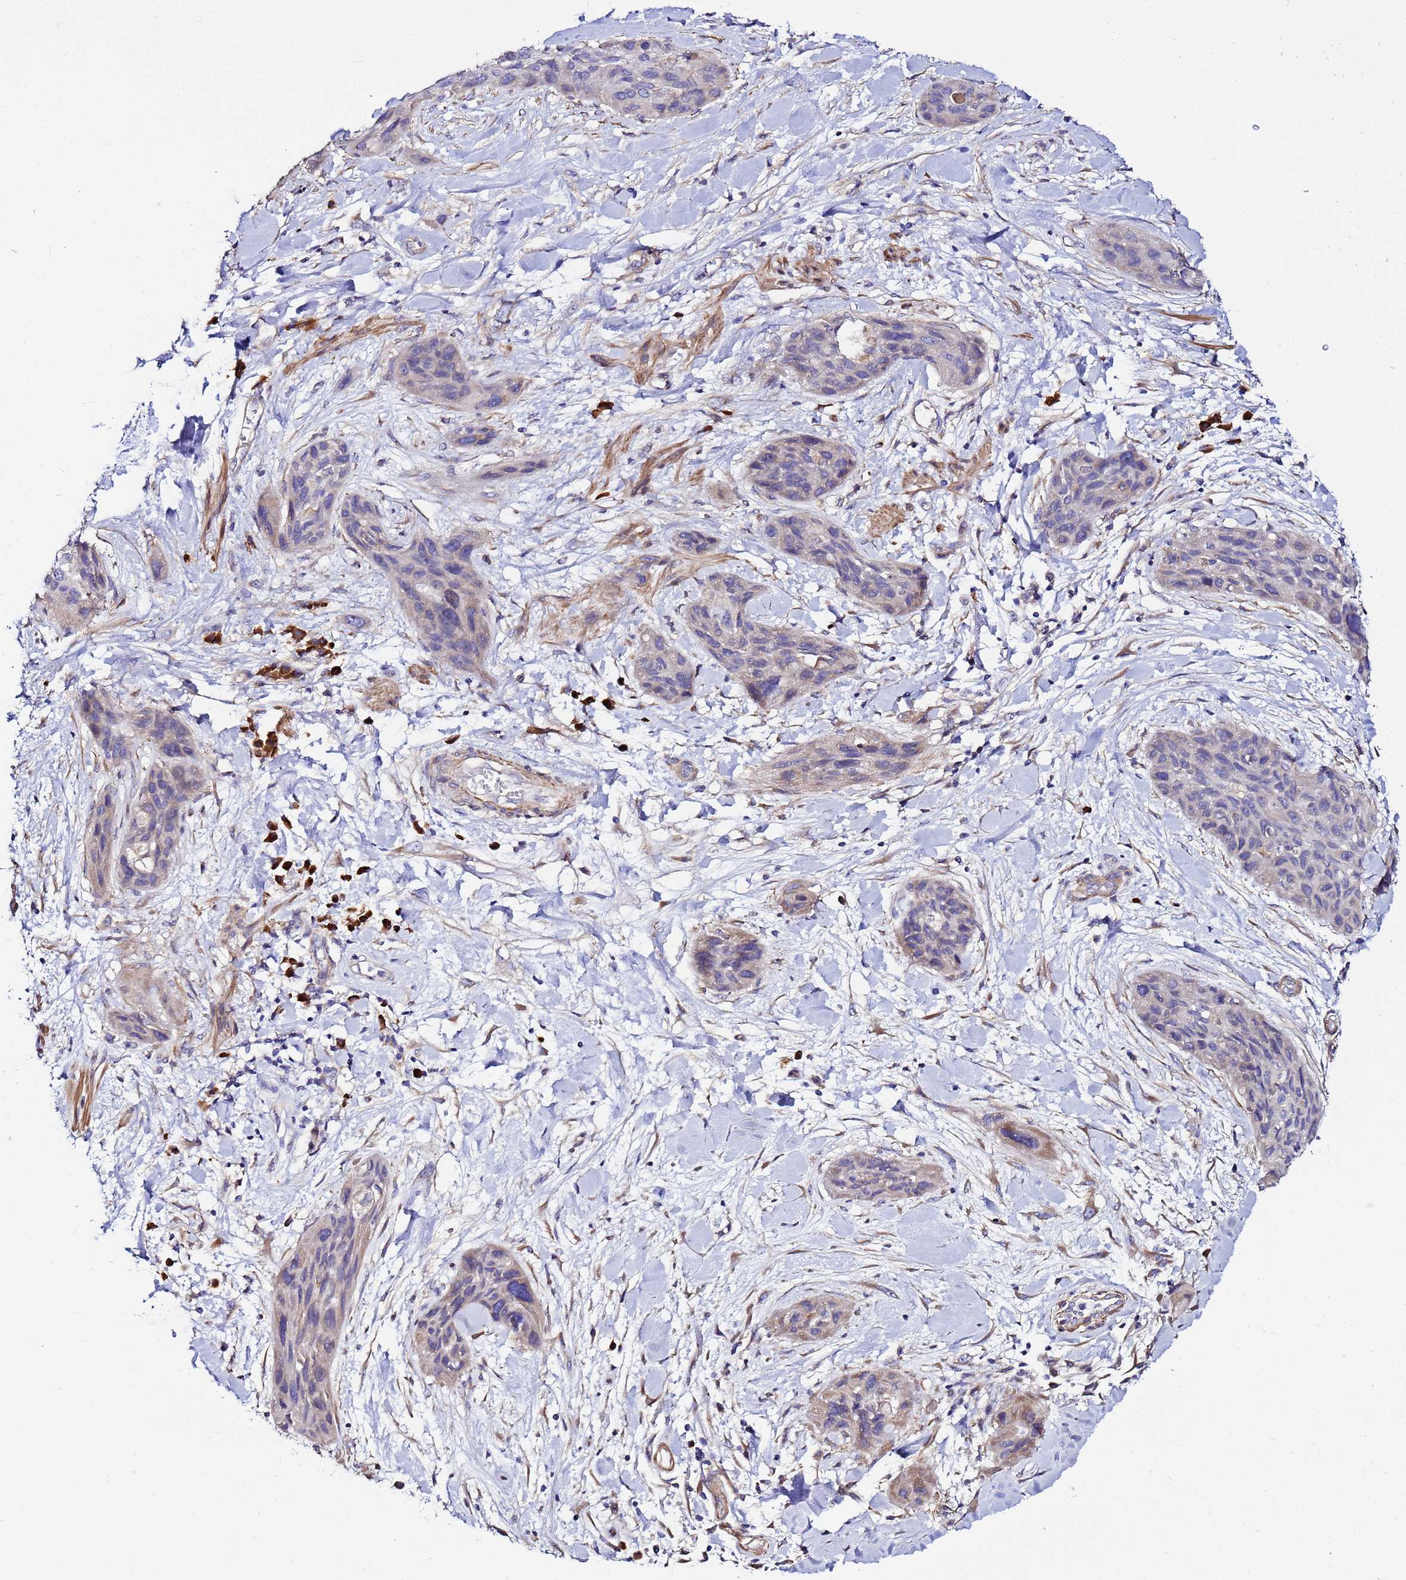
{"staining": {"intensity": "weak", "quantity": "25%-75%", "location": "cytoplasmic/membranous"}, "tissue": "lung cancer", "cell_type": "Tumor cells", "image_type": "cancer", "snomed": [{"axis": "morphology", "description": "Squamous cell carcinoma, NOS"}, {"axis": "topography", "description": "Lung"}], "caption": "Protein staining by IHC exhibits weak cytoplasmic/membranous positivity in about 25%-75% of tumor cells in lung squamous cell carcinoma.", "gene": "JRKL", "patient": {"sex": "female", "age": 70}}